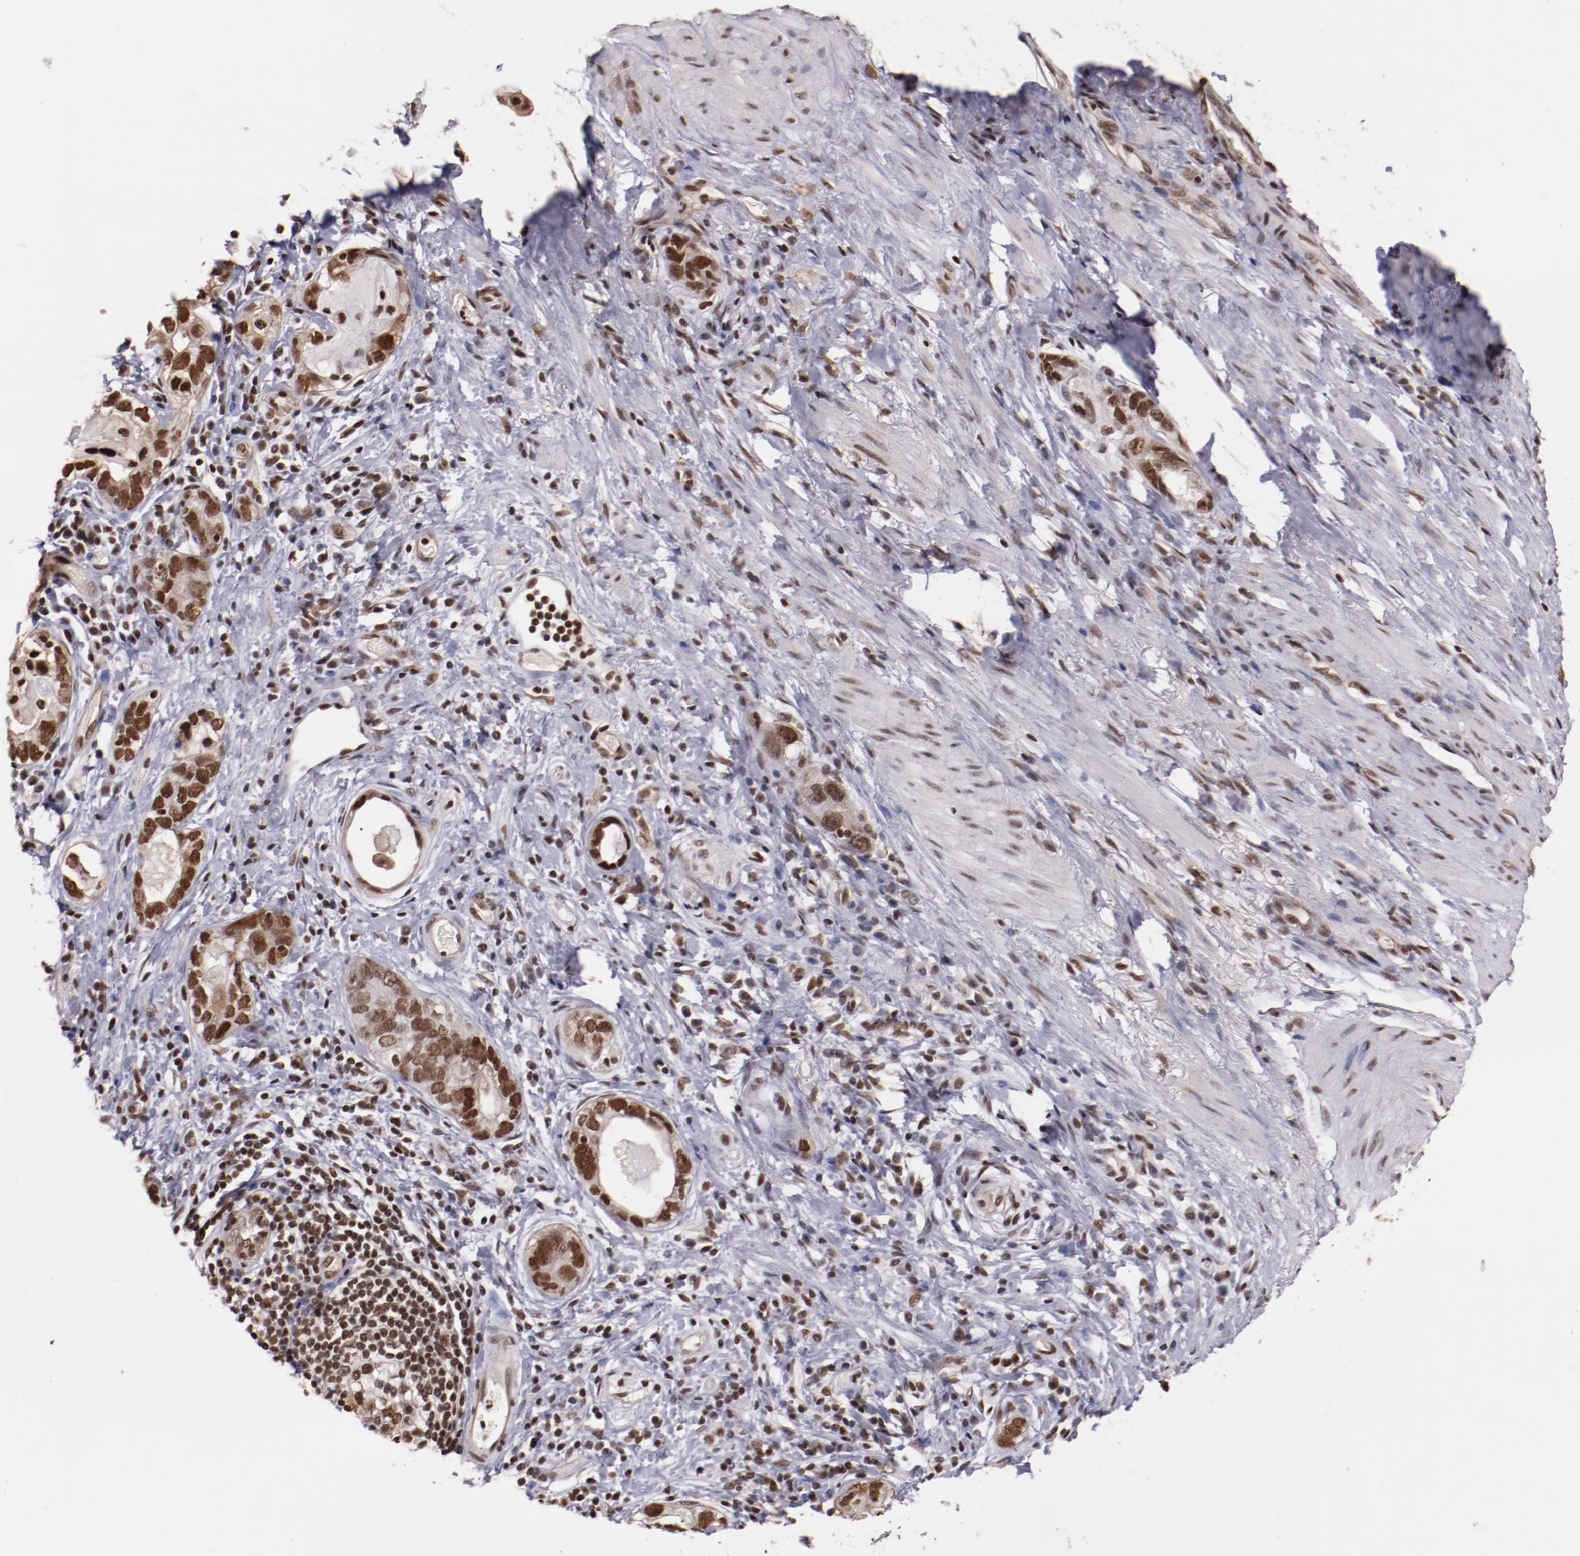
{"staining": {"intensity": "moderate", "quantity": ">75%", "location": "nuclear"}, "tissue": "stomach cancer", "cell_type": "Tumor cells", "image_type": "cancer", "snomed": [{"axis": "morphology", "description": "Adenocarcinoma, NOS"}, {"axis": "topography", "description": "Stomach, lower"}], "caption": "IHC histopathology image of neoplastic tissue: stomach adenocarcinoma stained using immunohistochemistry (IHC) demonstrates medium levels of moderate protein expression localized specifically in the nuclear of tumor cells, appearing as a nuclear brown color.", "gene": "STAG2", "patient": {"sex": "female", "age": 93}}